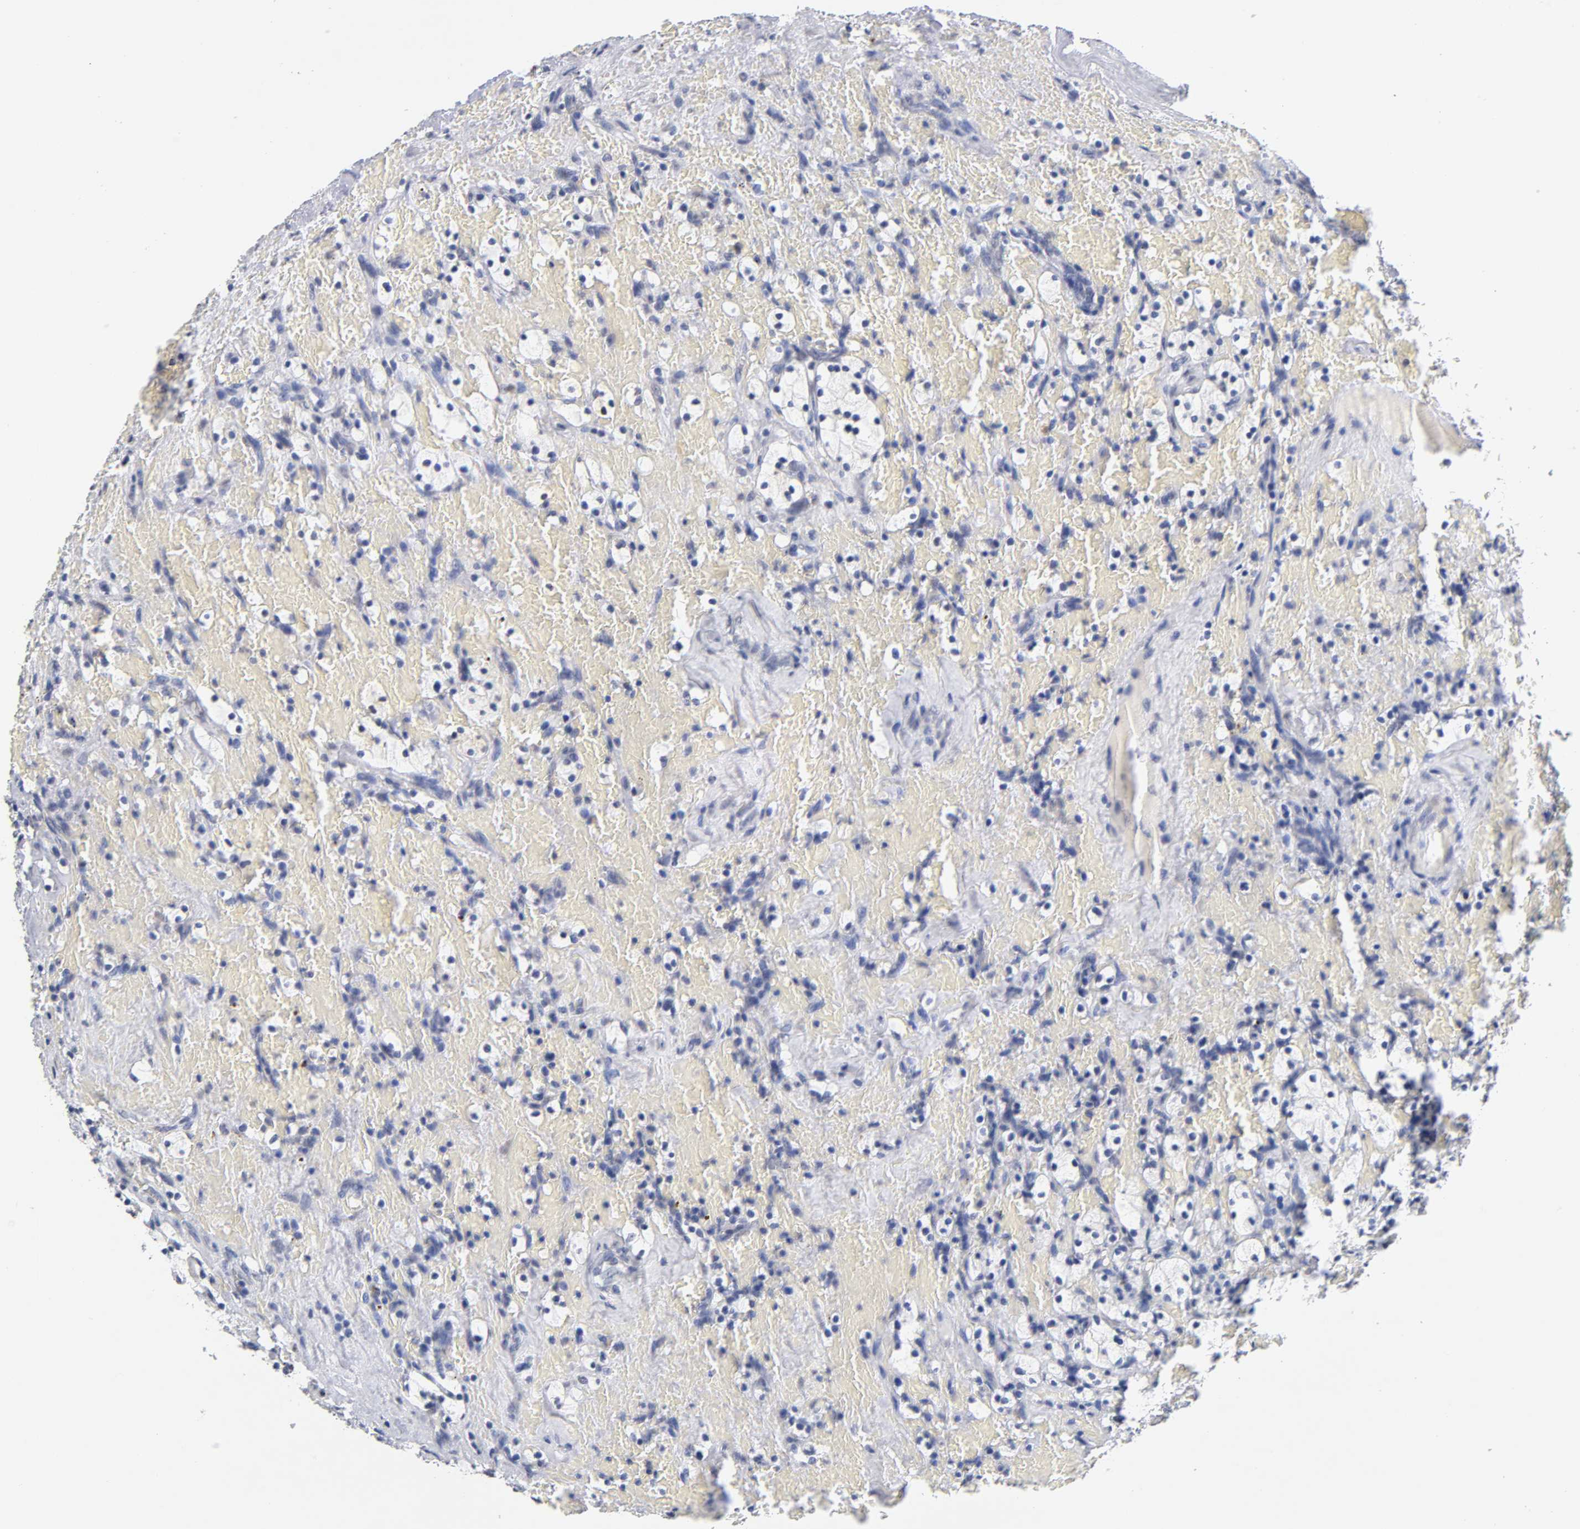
{"staining": {"intensity": "negative", "quantity": "none", "location": "none"}, "tissue": "renal cancer", "cell_type": "Tumor cells", "image_type": "cancer", "snomed": [{"axis": "morphology", "description": "Adenocarcinoma, NOS"}, {"axis": "topography", "description": "Kidney"}], "caption": "Immunohistochemistry histopathology image of neoplastic tissue: human renal adenocarcinoma stained with DAB shows no significant protein positivity in tumor cells.", "gene": "CRABP2", "patient": {"sex": "female", "age": 83}}